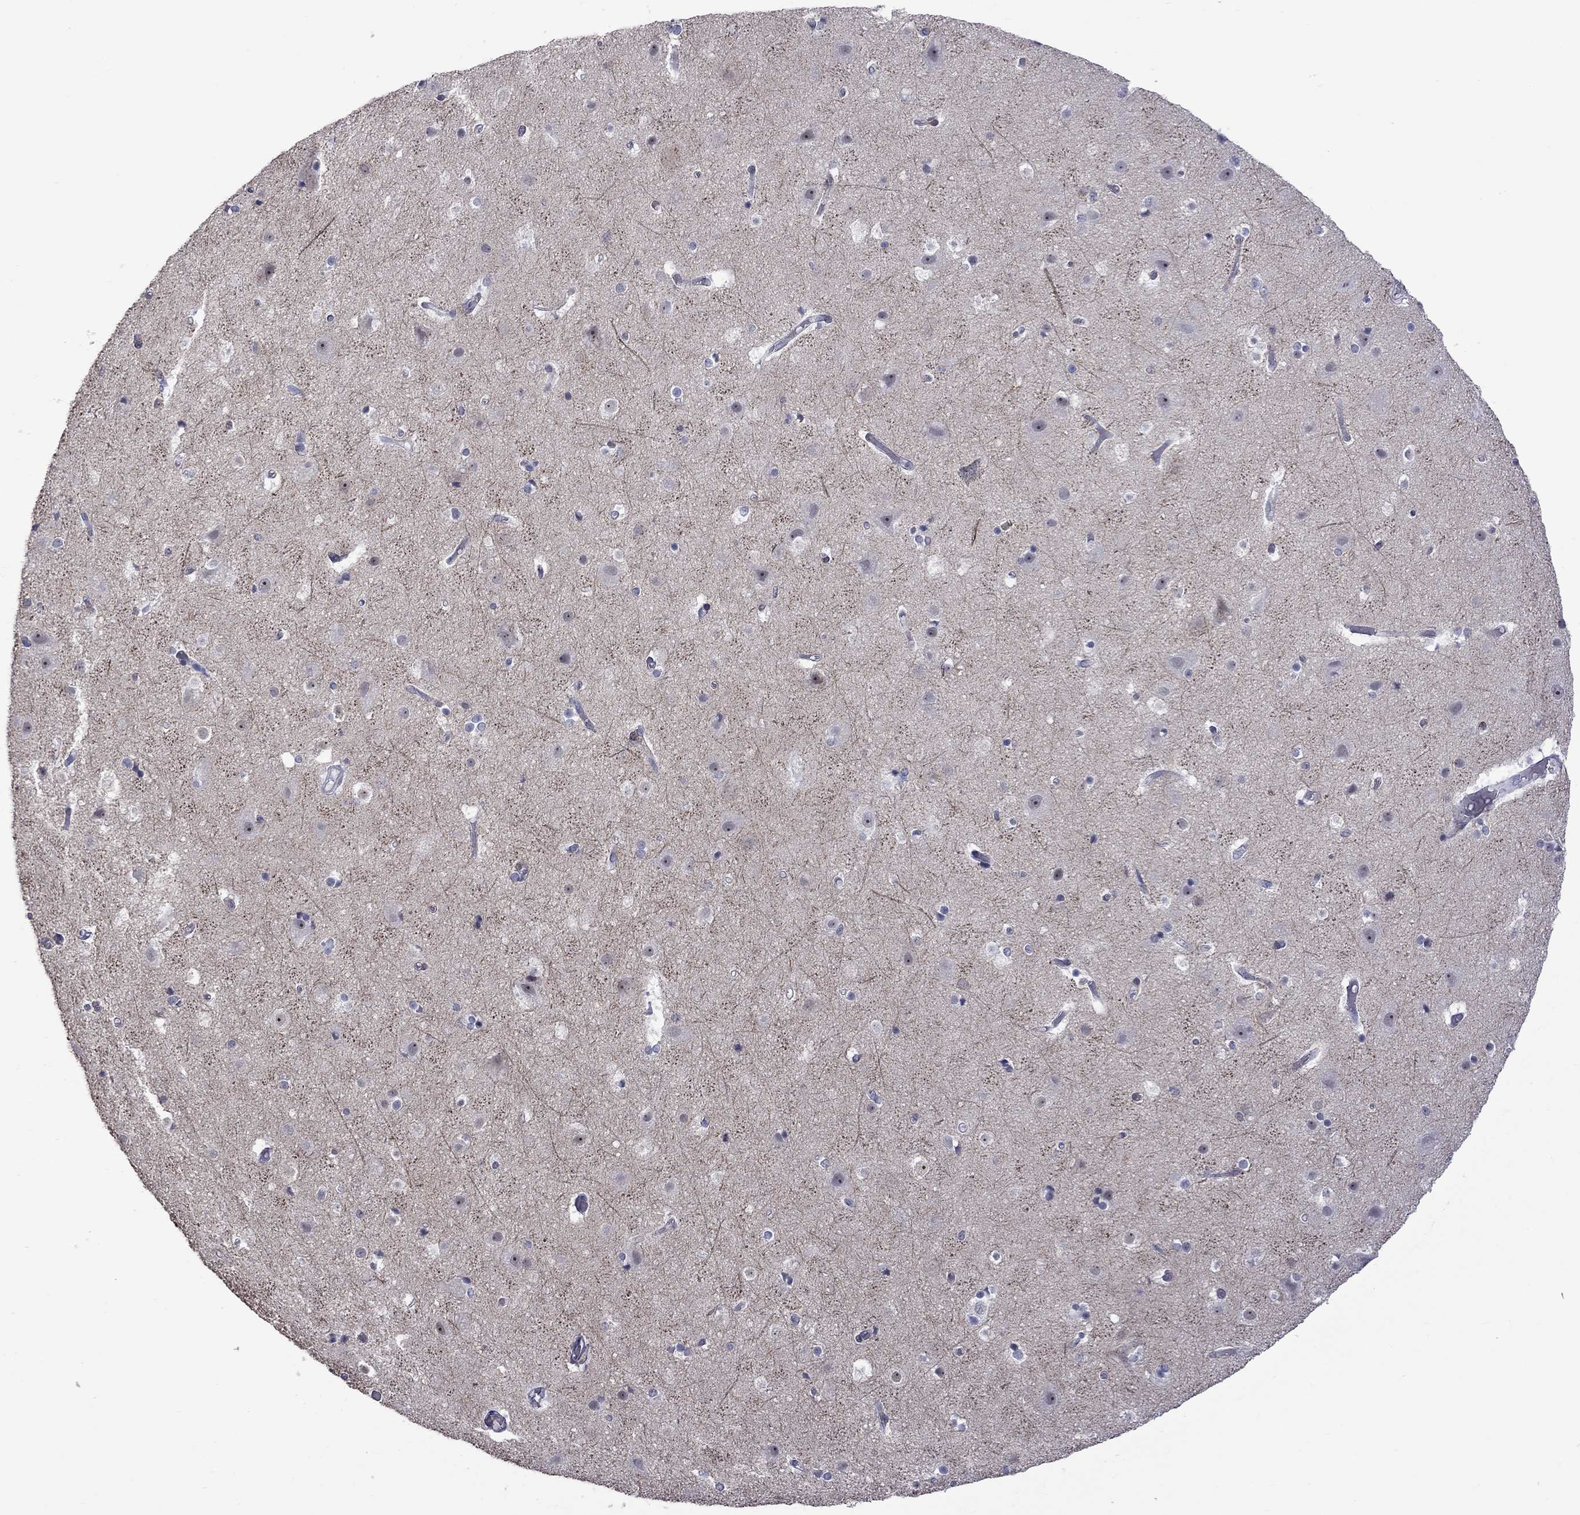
{"staining": {"intensity": "negative", "quantity": "none", "location": "none"}, "tissue": "cerebral cortex", "cell_type": "Endothelial cells", "image_type": "normal", "snomed": [{"axis": "morphology", "description": "Normal tissue, NOS"}, {"axis": "topography", "description": "Cerebral cortex"}], "caption": "An IHC photomicrograph of unremarkable cerebral cortex is shown. There is no staining in endothelial cells of cerebral cortex. (Immunohistochemistry, brightfield microscopy, high magnification).", "gene": "GSG1L", "patient": {"sex": "female", "age": 52}}